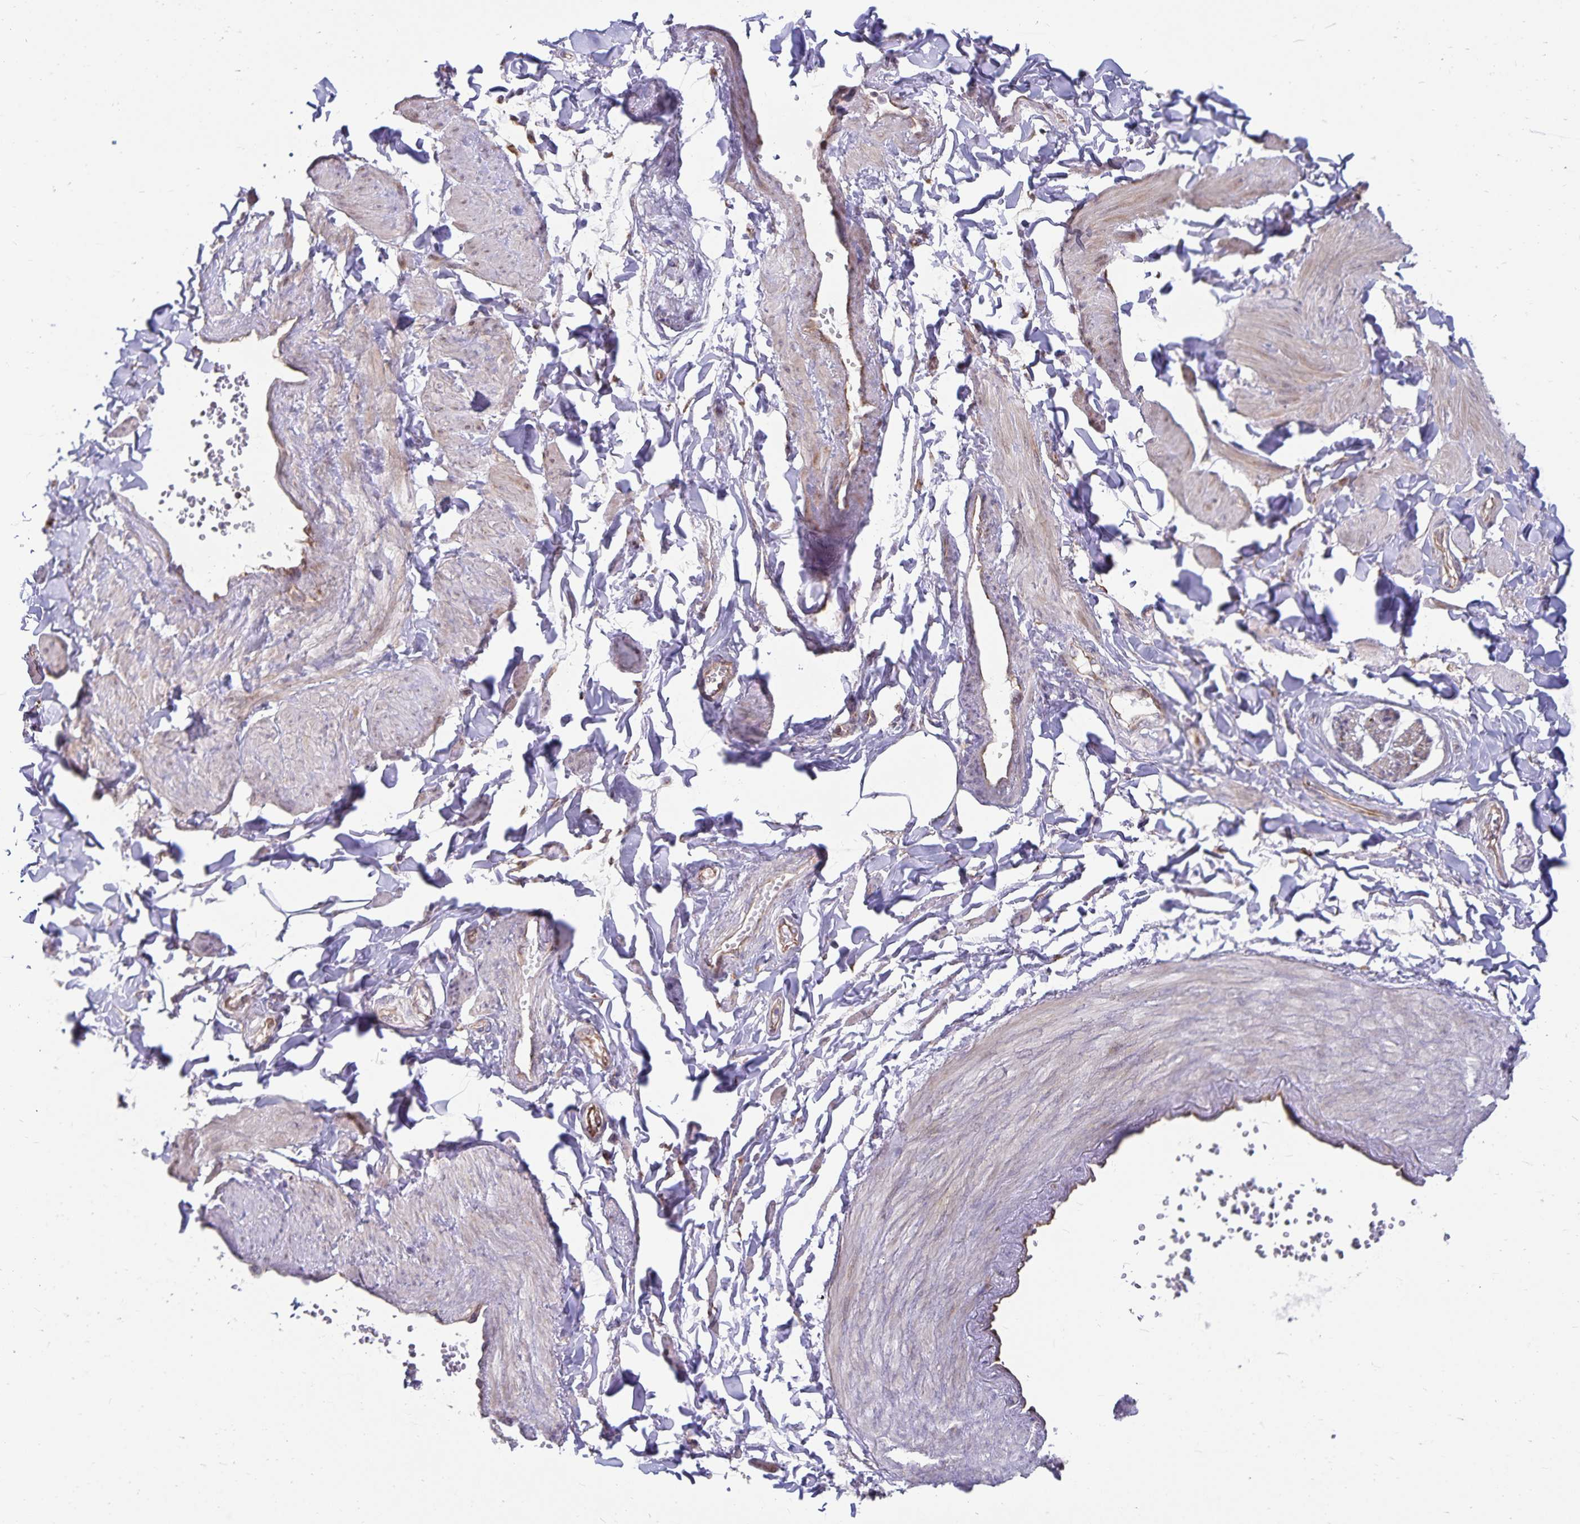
{"staining": {"intensity": "negative", "quantity": "none", "location": "none"}, "tissue": "adipose tissue", "cell_type": "Adipocytes", "image_type": "normal", "snomed": [{"axis": "morphology", "description": "Normal tissue, NOS"}, {"axis": "topography", "description": "Epididymis"}, {"axis": "topography", "description": "Peripheral nerve tissue"}], "caption": "Immunohistochemistry of unremarkable adipose tissue demonstrates no positivity in adipocytes. Brightfield microscopy of immunohistochemistry stained with DAB (3,3'-diaminobenzidine) (brown) and hematoxylin (blue), captured at high magnification.", "gene": "SEC62", "patient": {"sex": "male", "age": 32}}